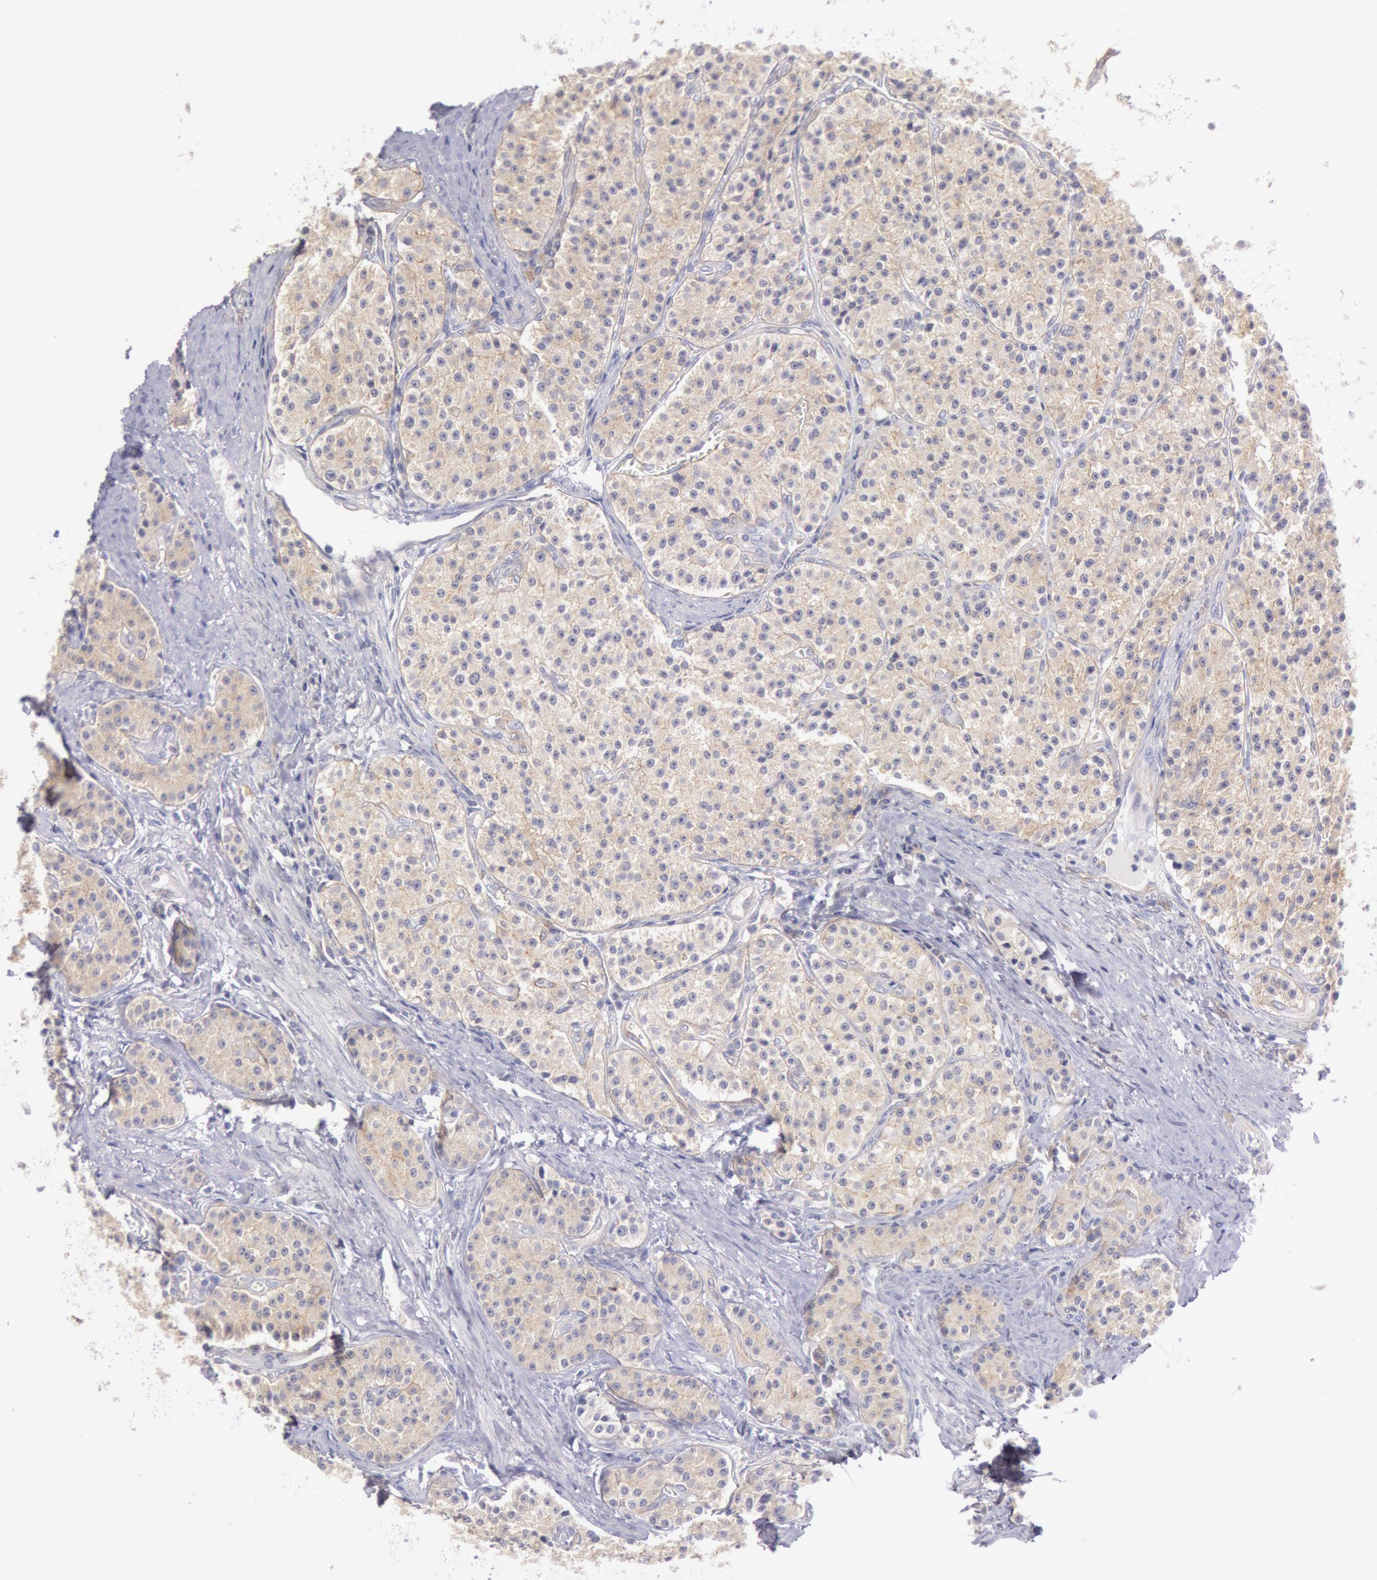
{"staining": {"intensity": "weak", "quantity": ">75%", "location": "cytoplasmic/membranous"}, "tissue": "carcinoid", "cell_type": "Tumor cells", "image_type": "cancer", "snomed": [{"axis": "morphology", "description": "Carcinoid, malignant, NOS"}, {"axis": "topography", "description": "Stomach"}], "caption": "Immunohistochemical staining of human carcinoid displays low levels of weak cytoplasmic/membranous positivity in about >75% of tumor cells.", "gene": "MYO5A", "patient": {"sex": "female", "age": 76}}